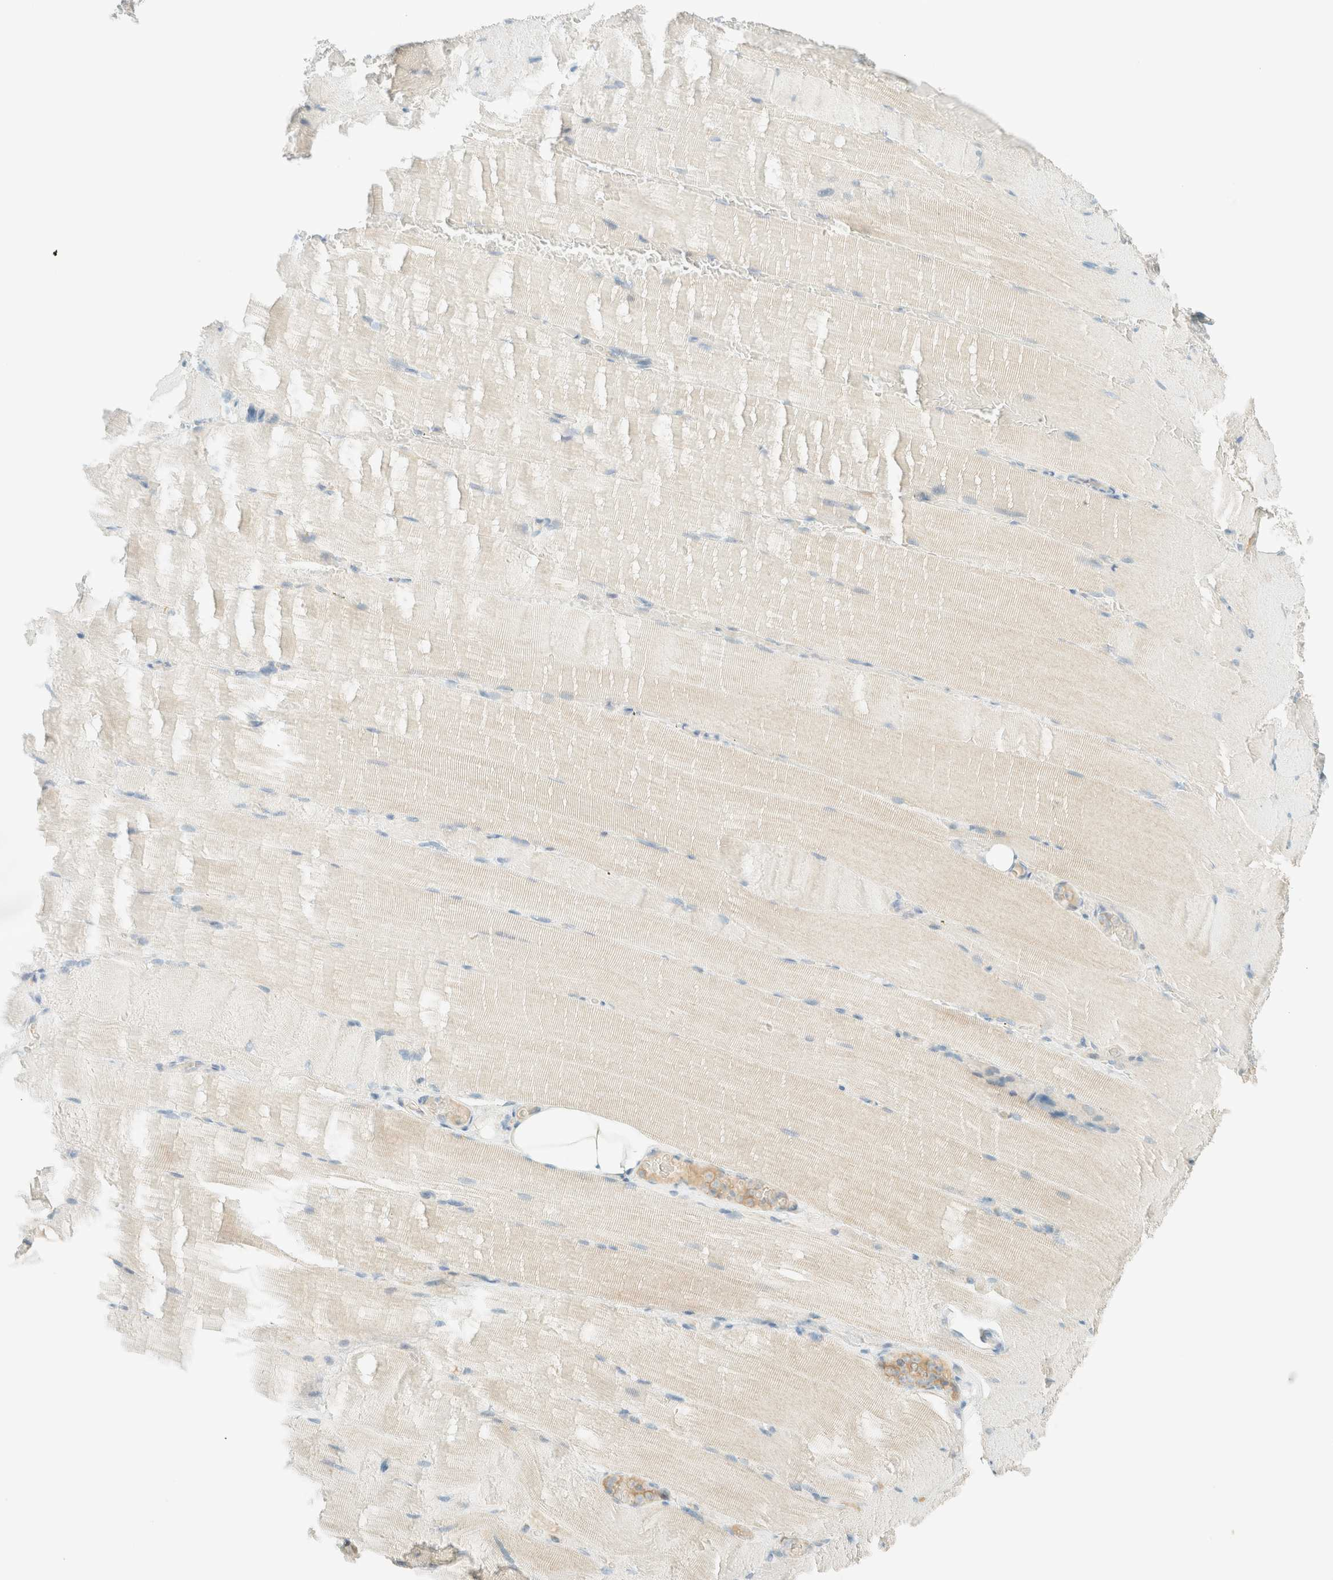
{"staining": {"intensity": "negative", "quantity": "none", "location": "none"}, "tissue": "skeletal muscle", "cell_type": "Myocytes", "image_type": "normal", "snomed": [{"axis": "morphology", "description": "Normal tissue, NOS"}, {"axis": "topography", "description": "Skeletal muscle"}, {"axis": "topography", "description": "Parathyroid gland"}], "caption": "This is an IHC photomicrograph of benign skeletal muscle. There is no expression in myocytes.", "gene": "GPA33", "patient": {"sex": "female", "age": 37}}